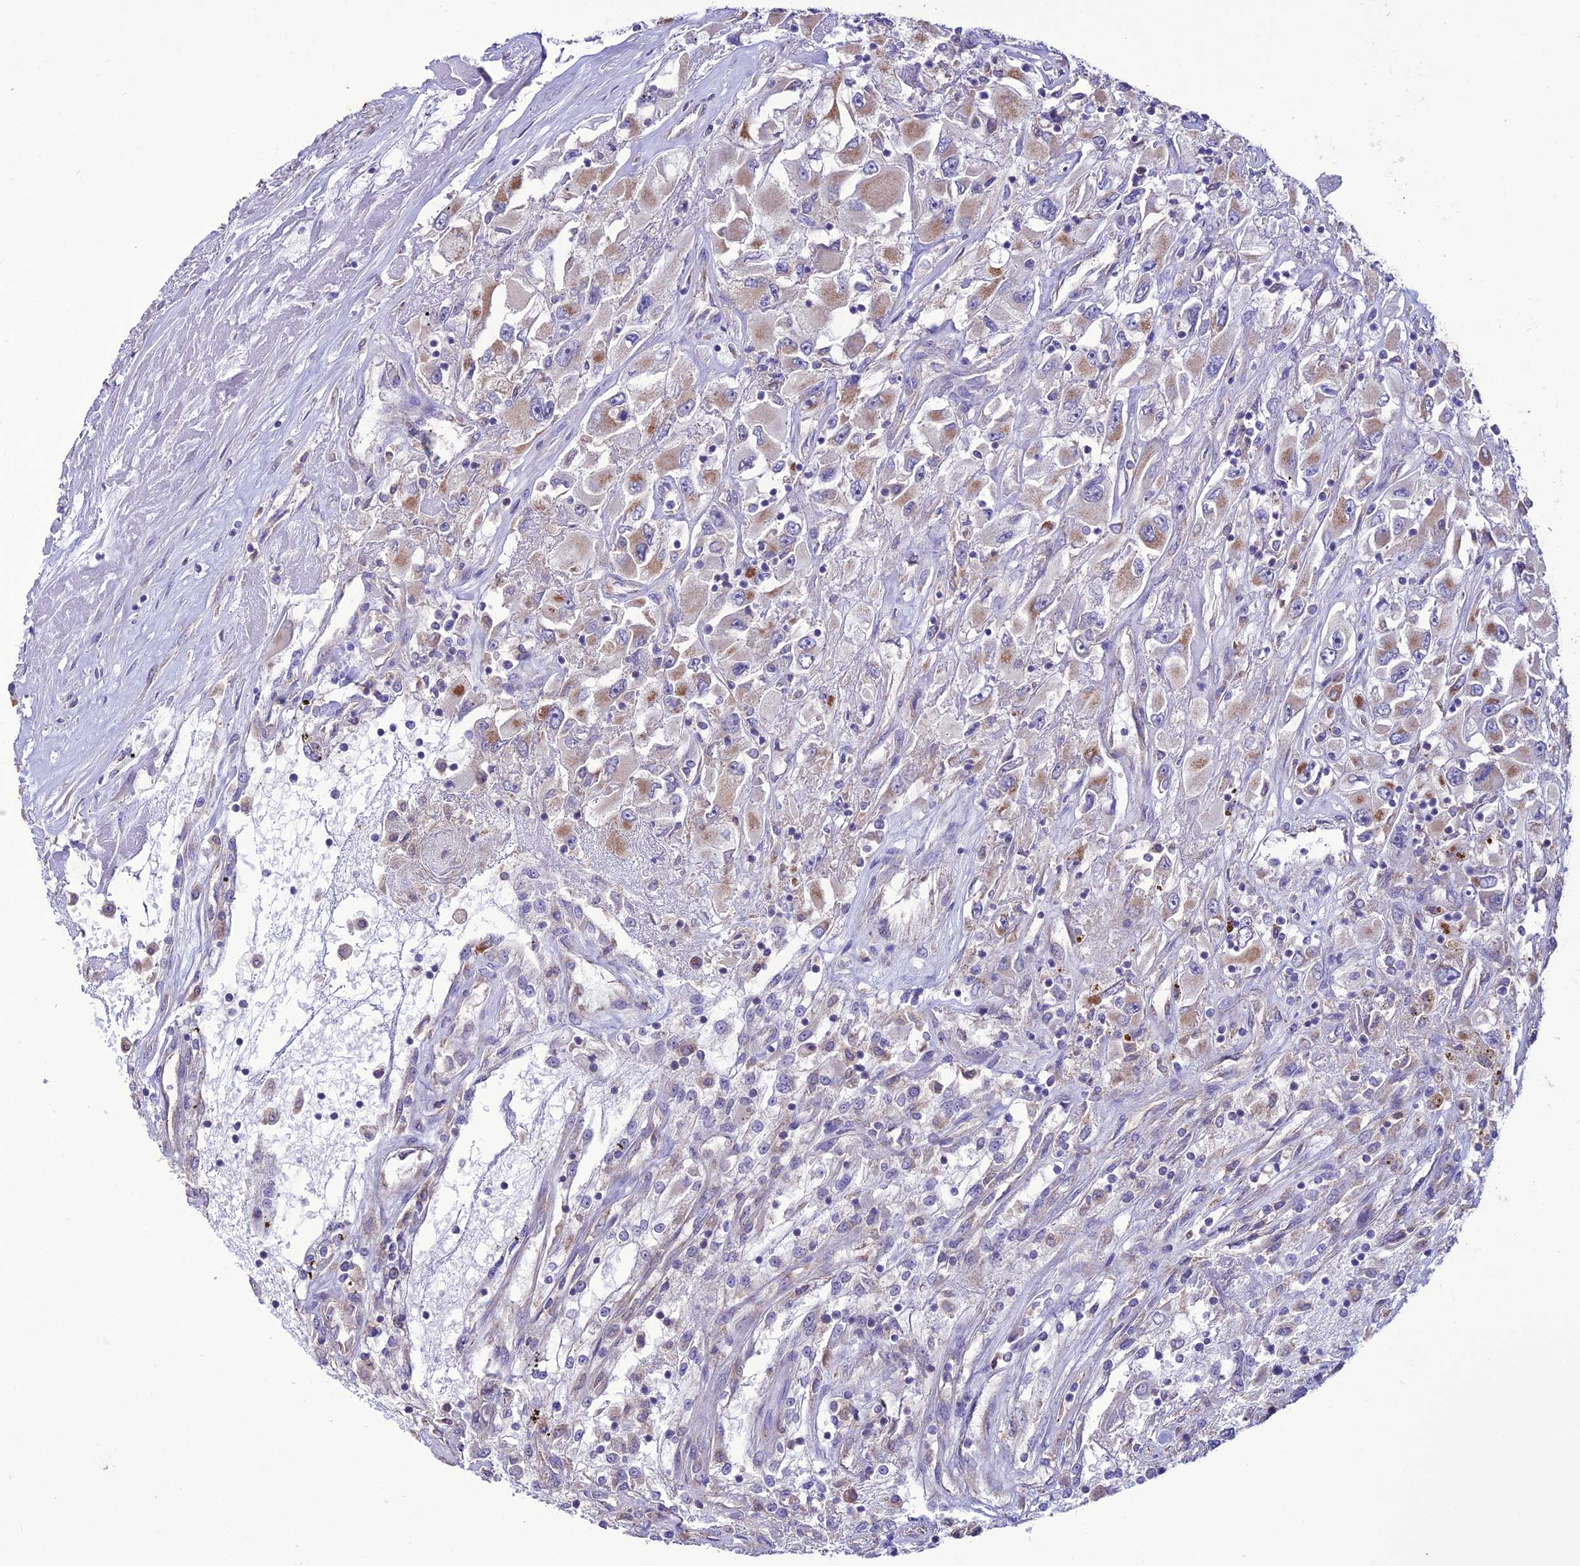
{"staining": {"intensity": "moderate", "quantity": "25%-75%", "location": "cytoplasmic/membranous"}, "tissue": "renal cancer", "cell_type": "Tumor cells", "image_type": "cancer", "snomed": [{"axis": "morphology", "description": "Adenocarcinoma, NOS"}, {"axis": "topography", "description": "Kidney"}], "caption": "Renal cancer stained for a protein exhibits moderate cytoplasmic/membranous positivity in tumor cells.", "gene": "HOGA1", "patient": {"sex": "female", "age": 52}}